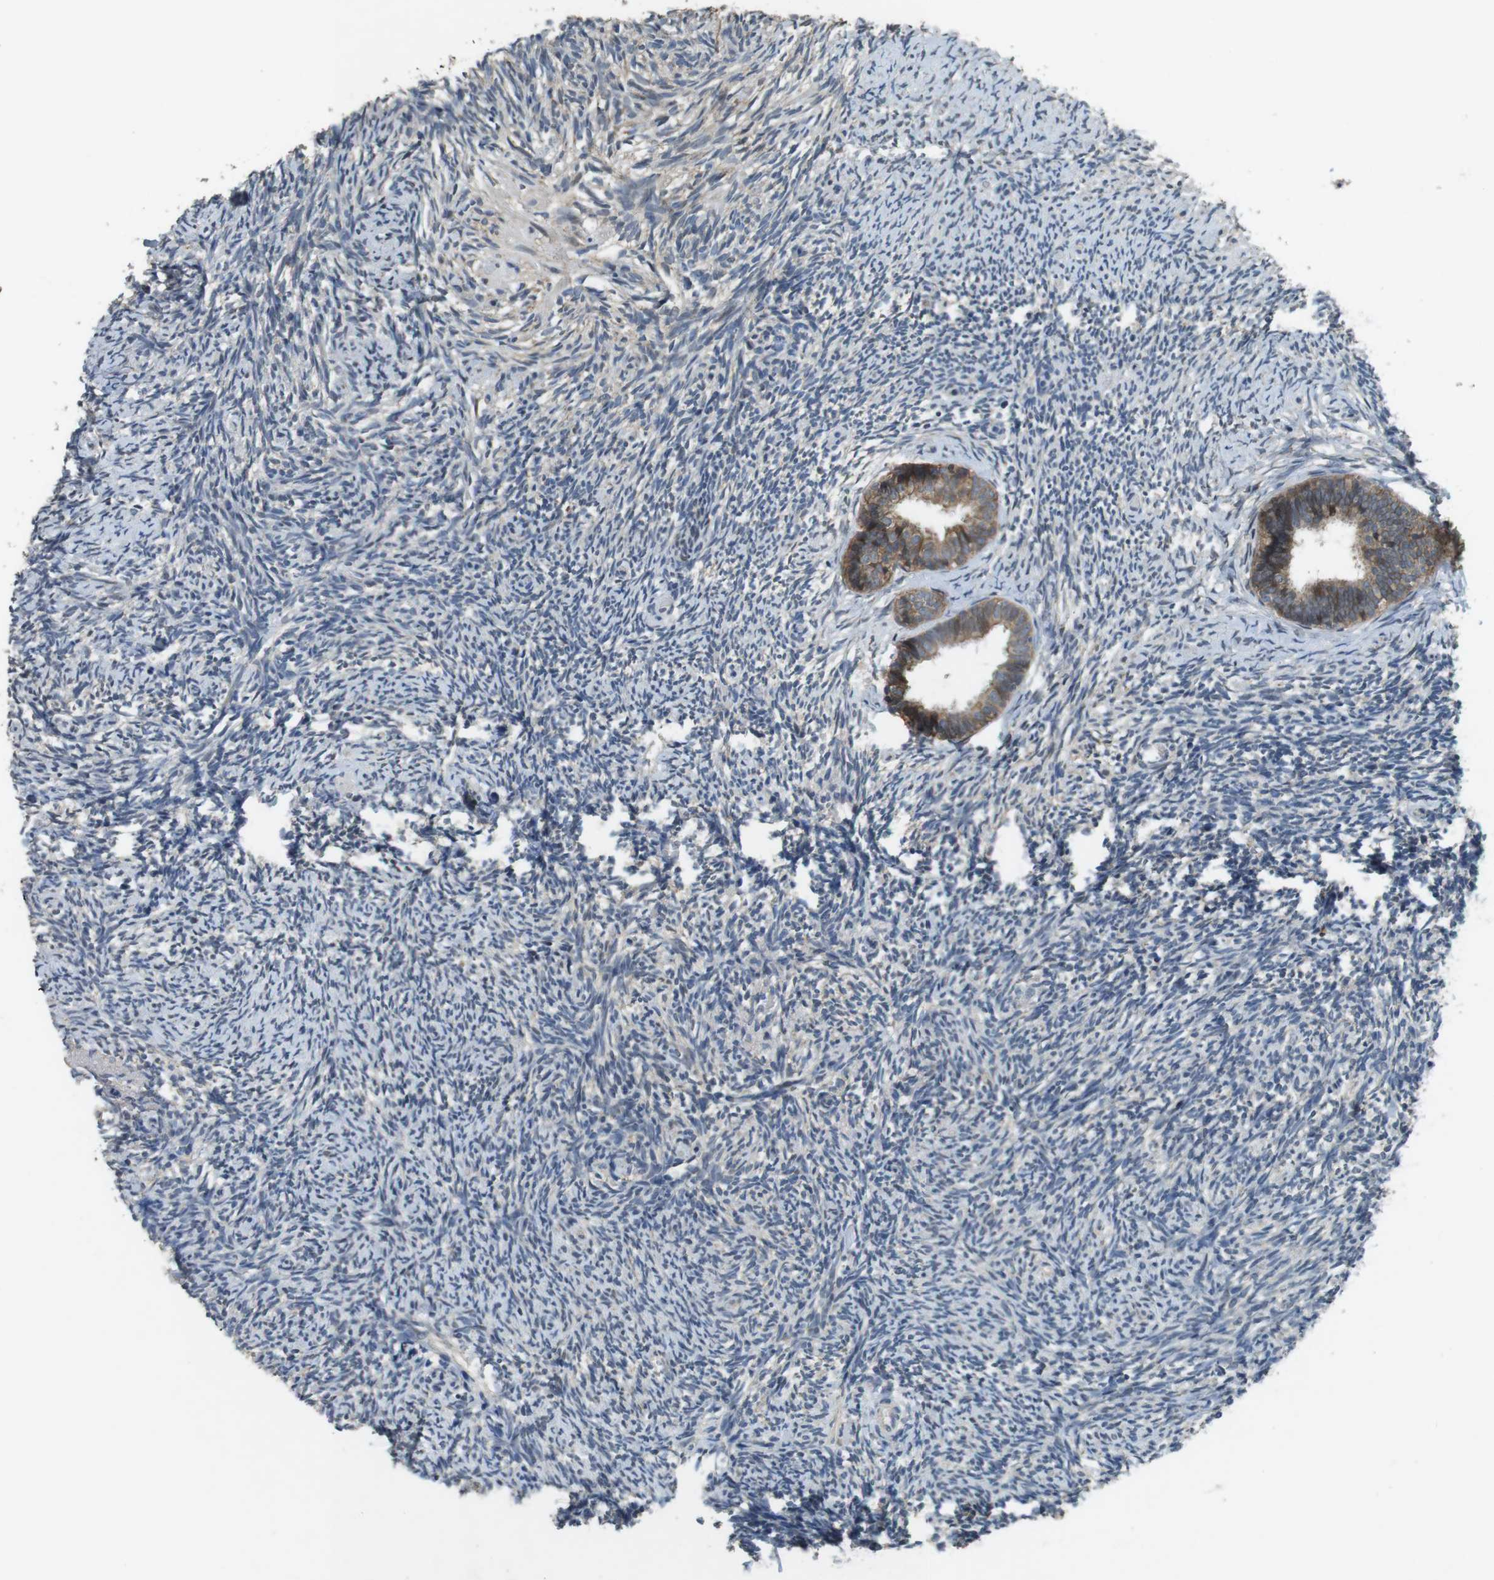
{"staining": {"intensity": "weak", "quantity": "<25%", "location": "cytoplasmic/membranous"}, "tissue": "ovary", "cell_type": "Ovarian stroma cells", "image_type": "normal", "snomed": [{"axis": "morphology", "description": "Normal tissue, NOS"}, {"axis": "topography", "description": "Ovary"}], "caption": "An immunohistochemistry (IHC) histopathology image of unremarkable ovary is shown. There is no staining in ovarian stroma cells of ovary. (DAB IHC with hematoxylin counter stain).", "gene": "CLDN7", "patient": {"sex": "female", "age": 60}}